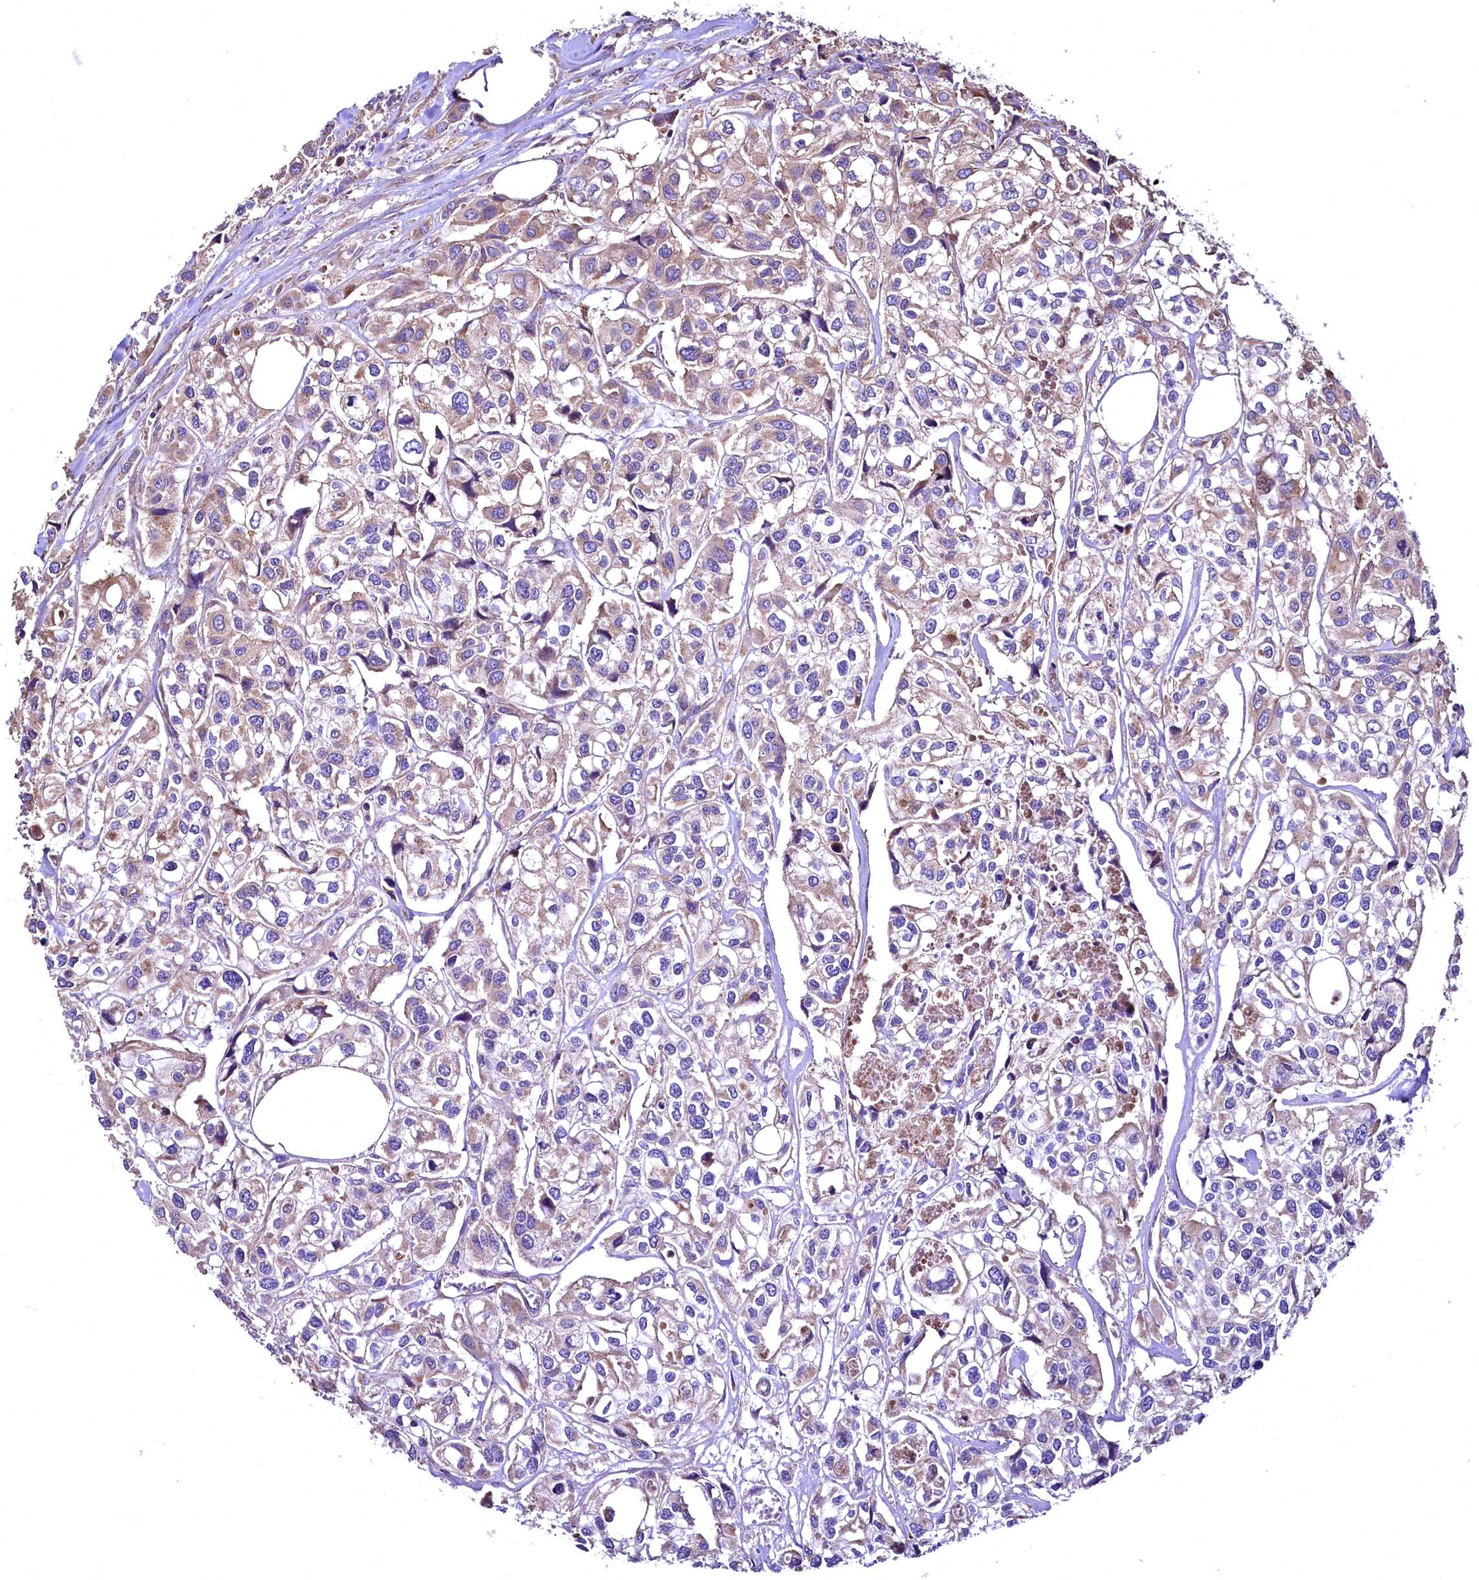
{"staining": {"intensity": "moderate", "quantity": ">75%", "location": "cytoplasmic/membranous"}, "tissue": "urothelial cancer", "cell_type": "Tumor cells", "image_type": "cancer", "snomed": [{"axis": "morphology", "description": "Urothelial carcinoma, High grade"}, {"axis": "topography", "description": "Urinary bladder"}], "caption": "A high-resolution photomicrograph shows immunohistochemistry staining of urothelial carcinoma (high-grade), which shows moderate cytoplasmic/membranous expression in about >75% of tumor cells. Using DAB (3,3'-diaminobenzidine) (brown) and hematoxylin (blue) stains, captured at high magnification using brightfield microscopy.", "gene": "TBCEL", "patient": {"sex": "male", "age": 67}}